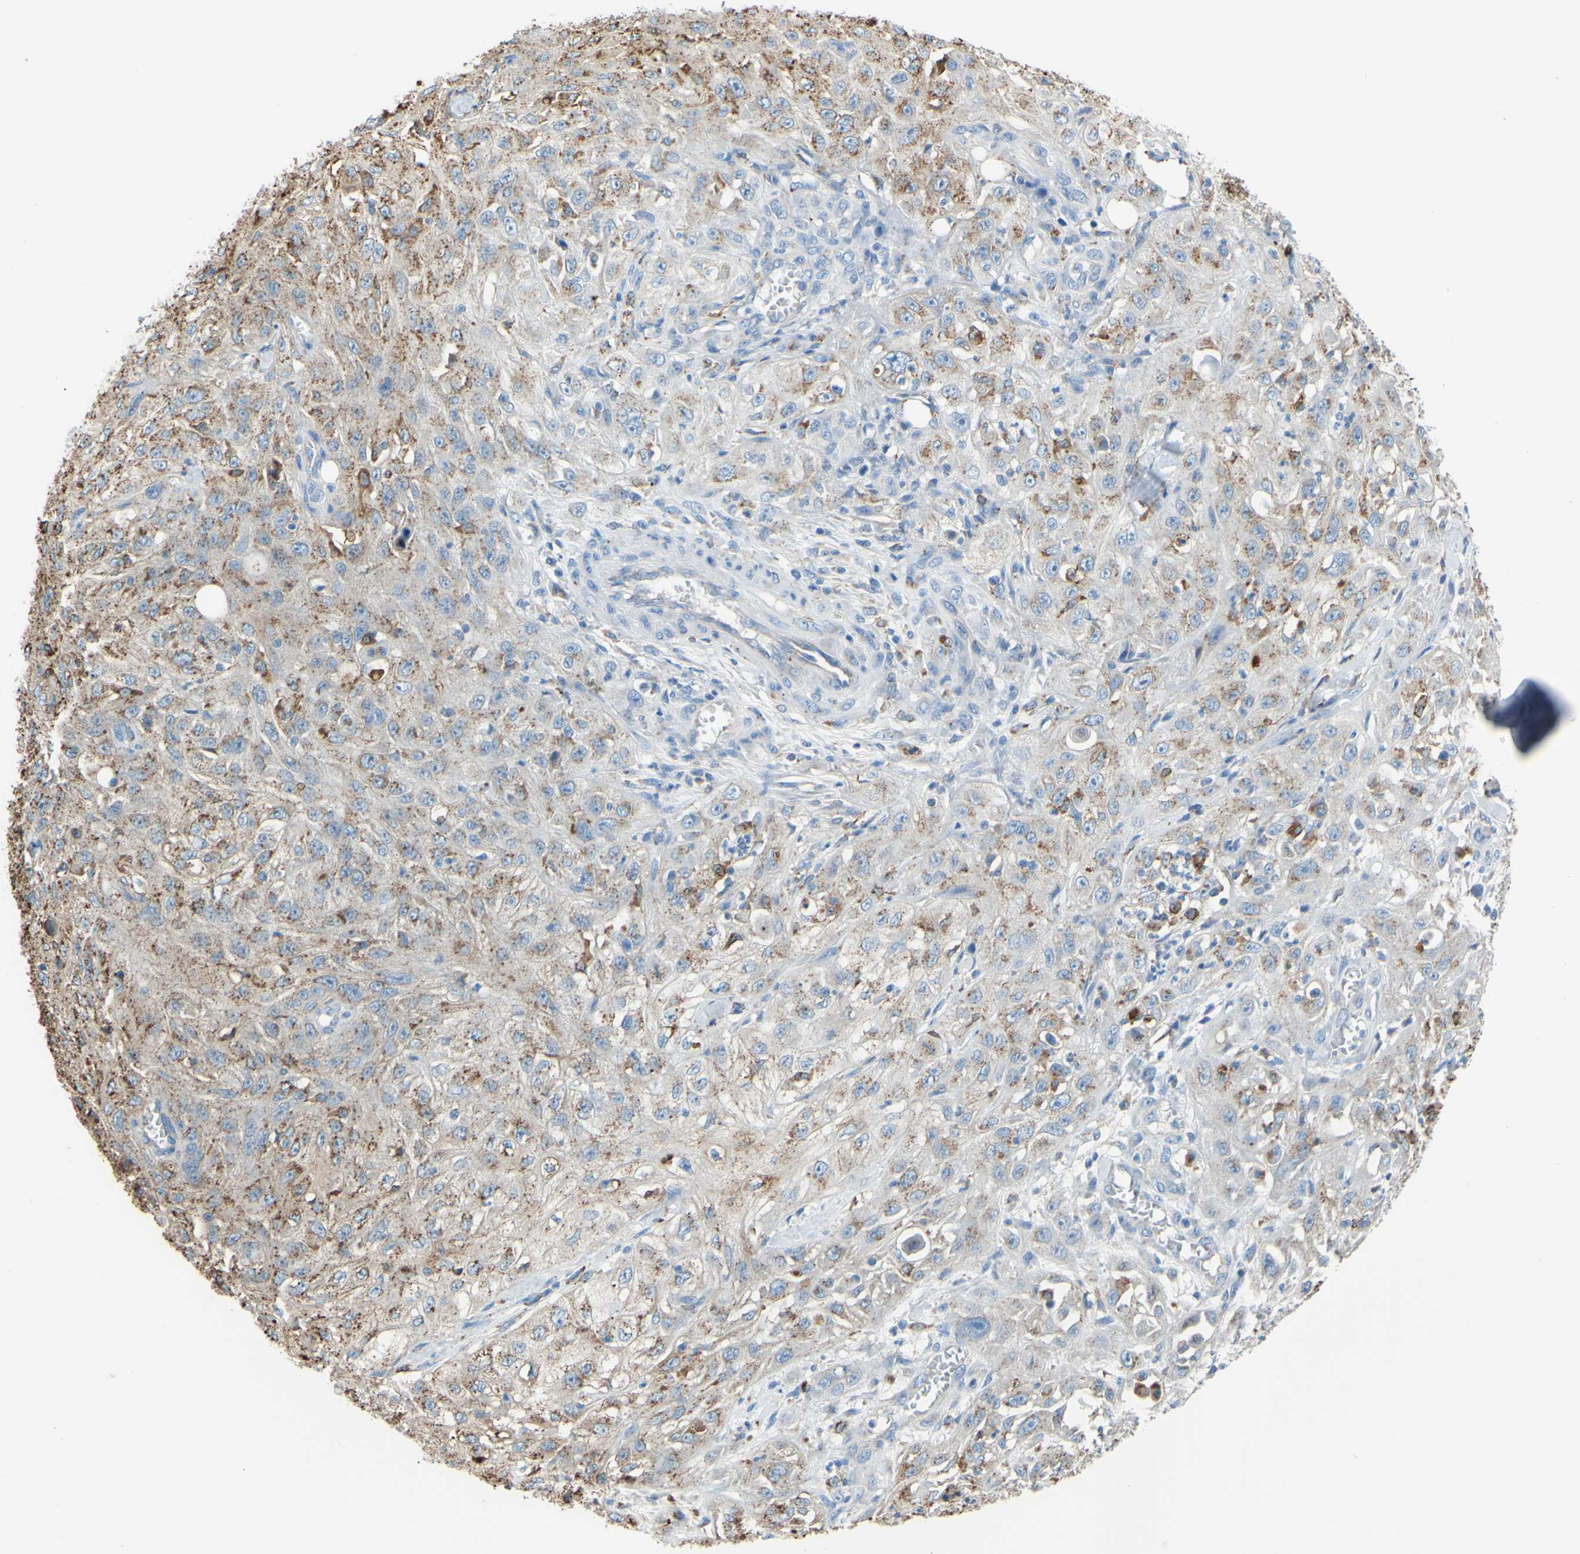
{"staining": {"intensity": "moderate", "quantity": "25%-75%", "location": "cytoplasmic/membranous"}, "tissue": "skin cancer", "cell_type": "Tumor cells", "image_type": "cancer", "snomed": [{"axis": "morphology", "description": "Squamous cell carcinoma, NOS"}, {"axis": "morphology", "description": "Squamous cell carcinoma, metastatic, NOS"}, {"axis": "topography", "description": "Skin"}, {"axis": "topography", "description": "Lymph node"}], "caption": "Skin cancer stained with a protein marker displays moderate staining in tumor cells.", "gene": "CTSD", "patient": {"sex": "male", "age": 75}}